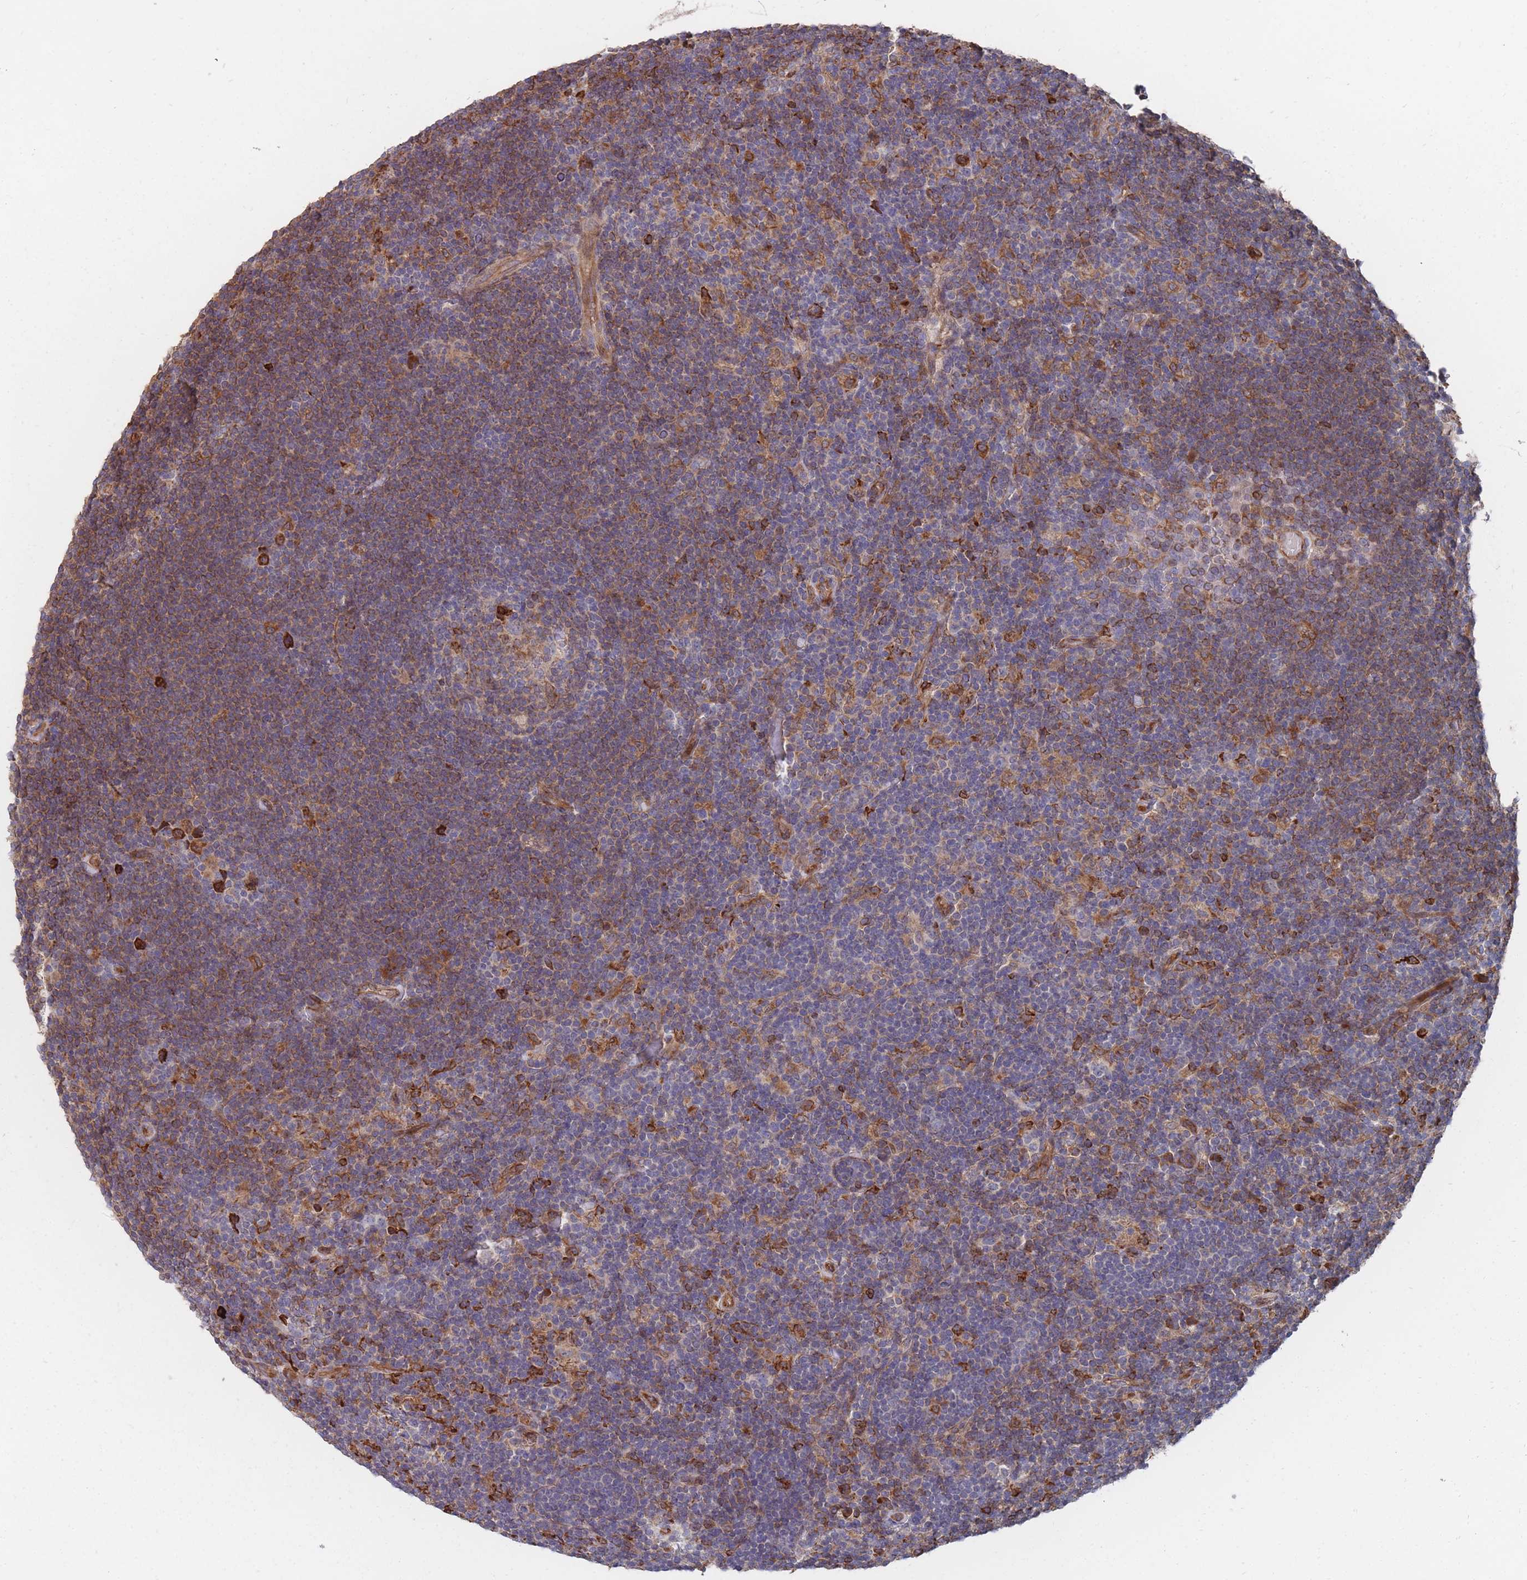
{"staining": {"intensity": "negative", "quantity": "none", "location": "none"}, "tissue": "lymphoma", "cell_type": "Tumor cells", "image_type": "cancer", "snomed": [{"axis": "morphology", "description": "Hodgkin's disease, NOS"}, {"axis": "topography", "description": "Lymph node"}], "caption": "This is an immunohistochemistry photomicrograph of human Hodgkin's disease. There is no positivity in tumor cells.", "gene": "THSD7B", "patient": {"sex": "female", "age": 57}}